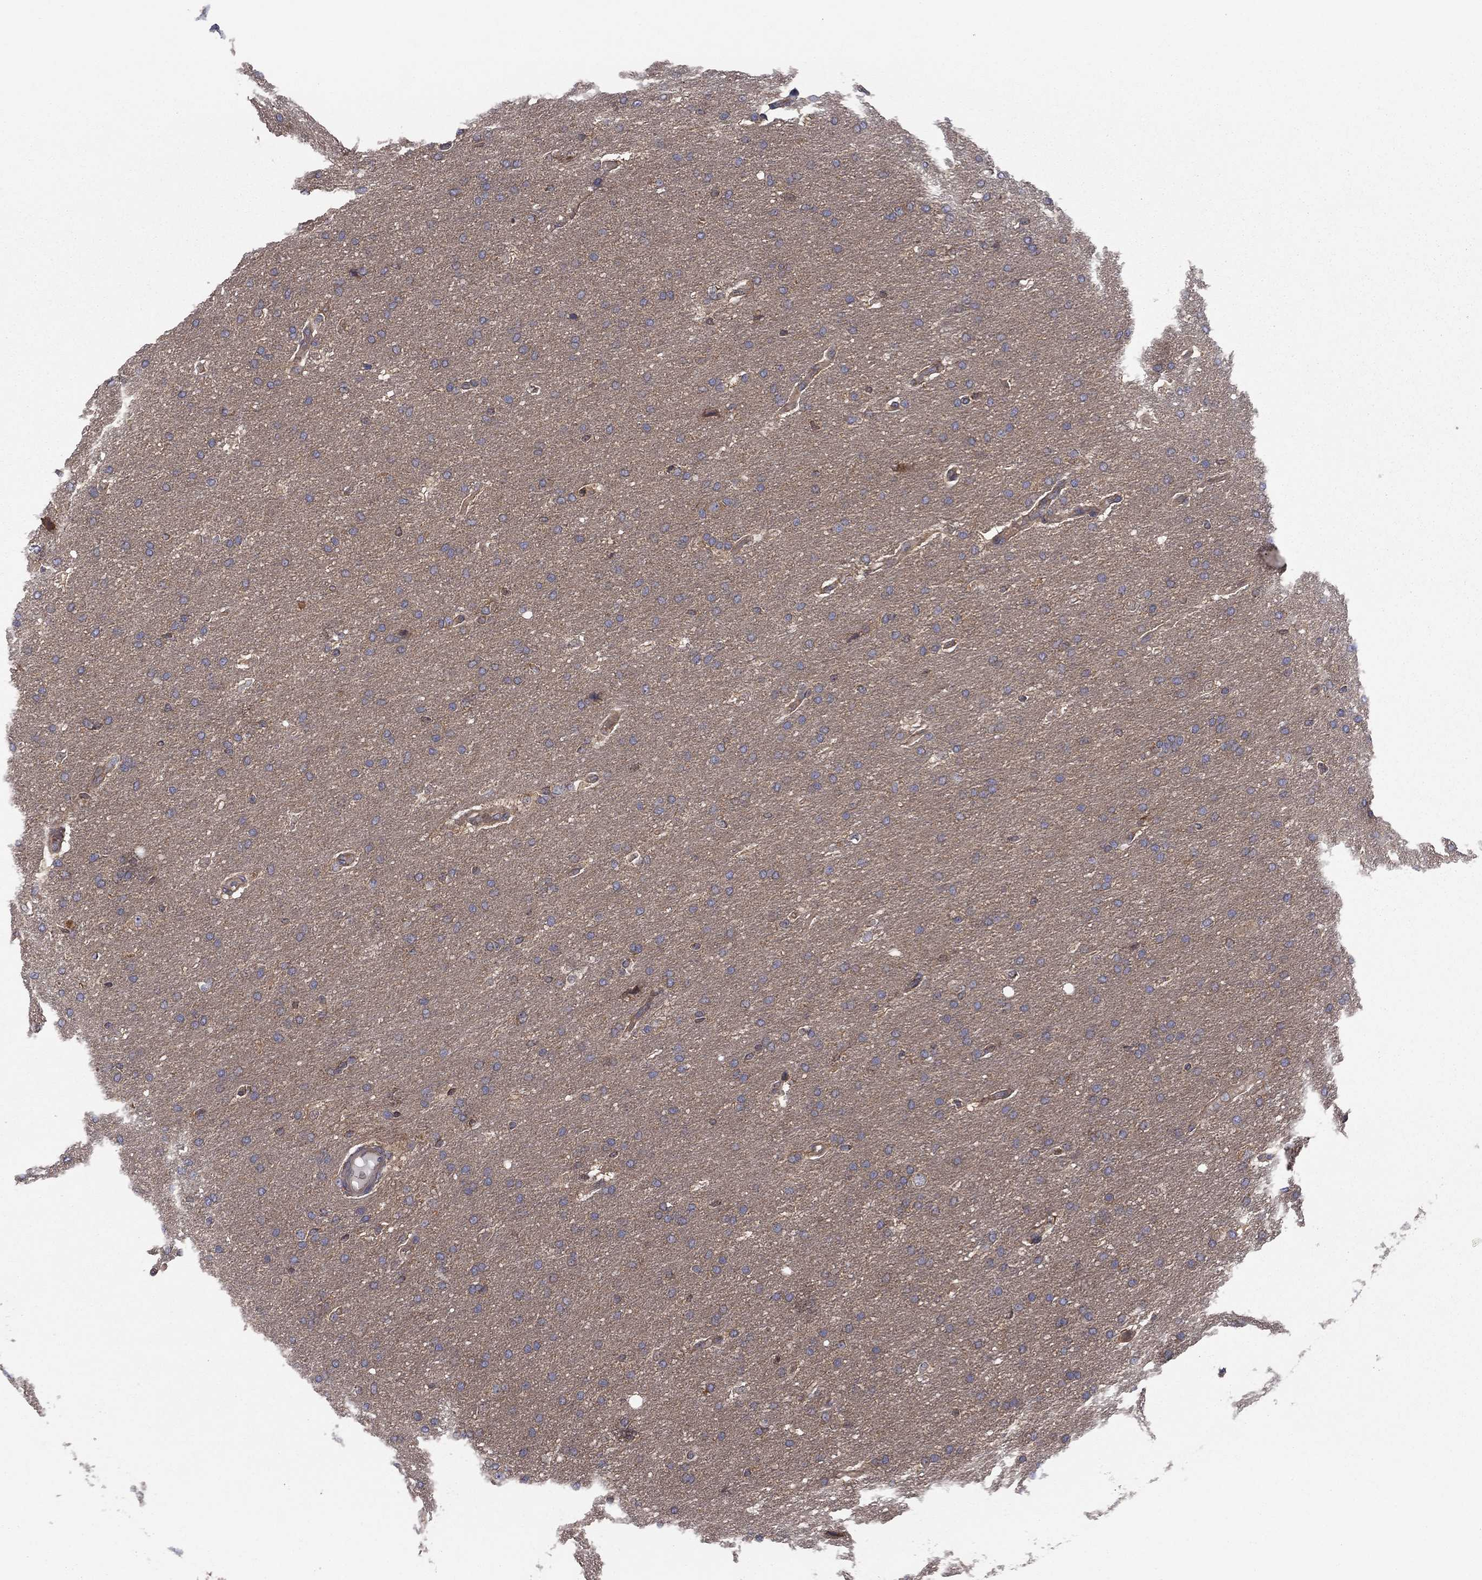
{"staining": {"intensity": "negative", "quantity": "none", "location": "none"}, "tissue": "glioma", "cell_type": "Tumor cells", "image_type": "cancer", "snomed": [{"axis": "morphology", "description": "Glioma, malignant, Low grade"}, {"axis": "topography", "description": "Brain"}], "caption": "The immunohistochemistry histopathology image has no significant positivity in tumor cells of glioma tissue.", "gene": "RNF123", "patient": {"sex": "female", "age": 37}}